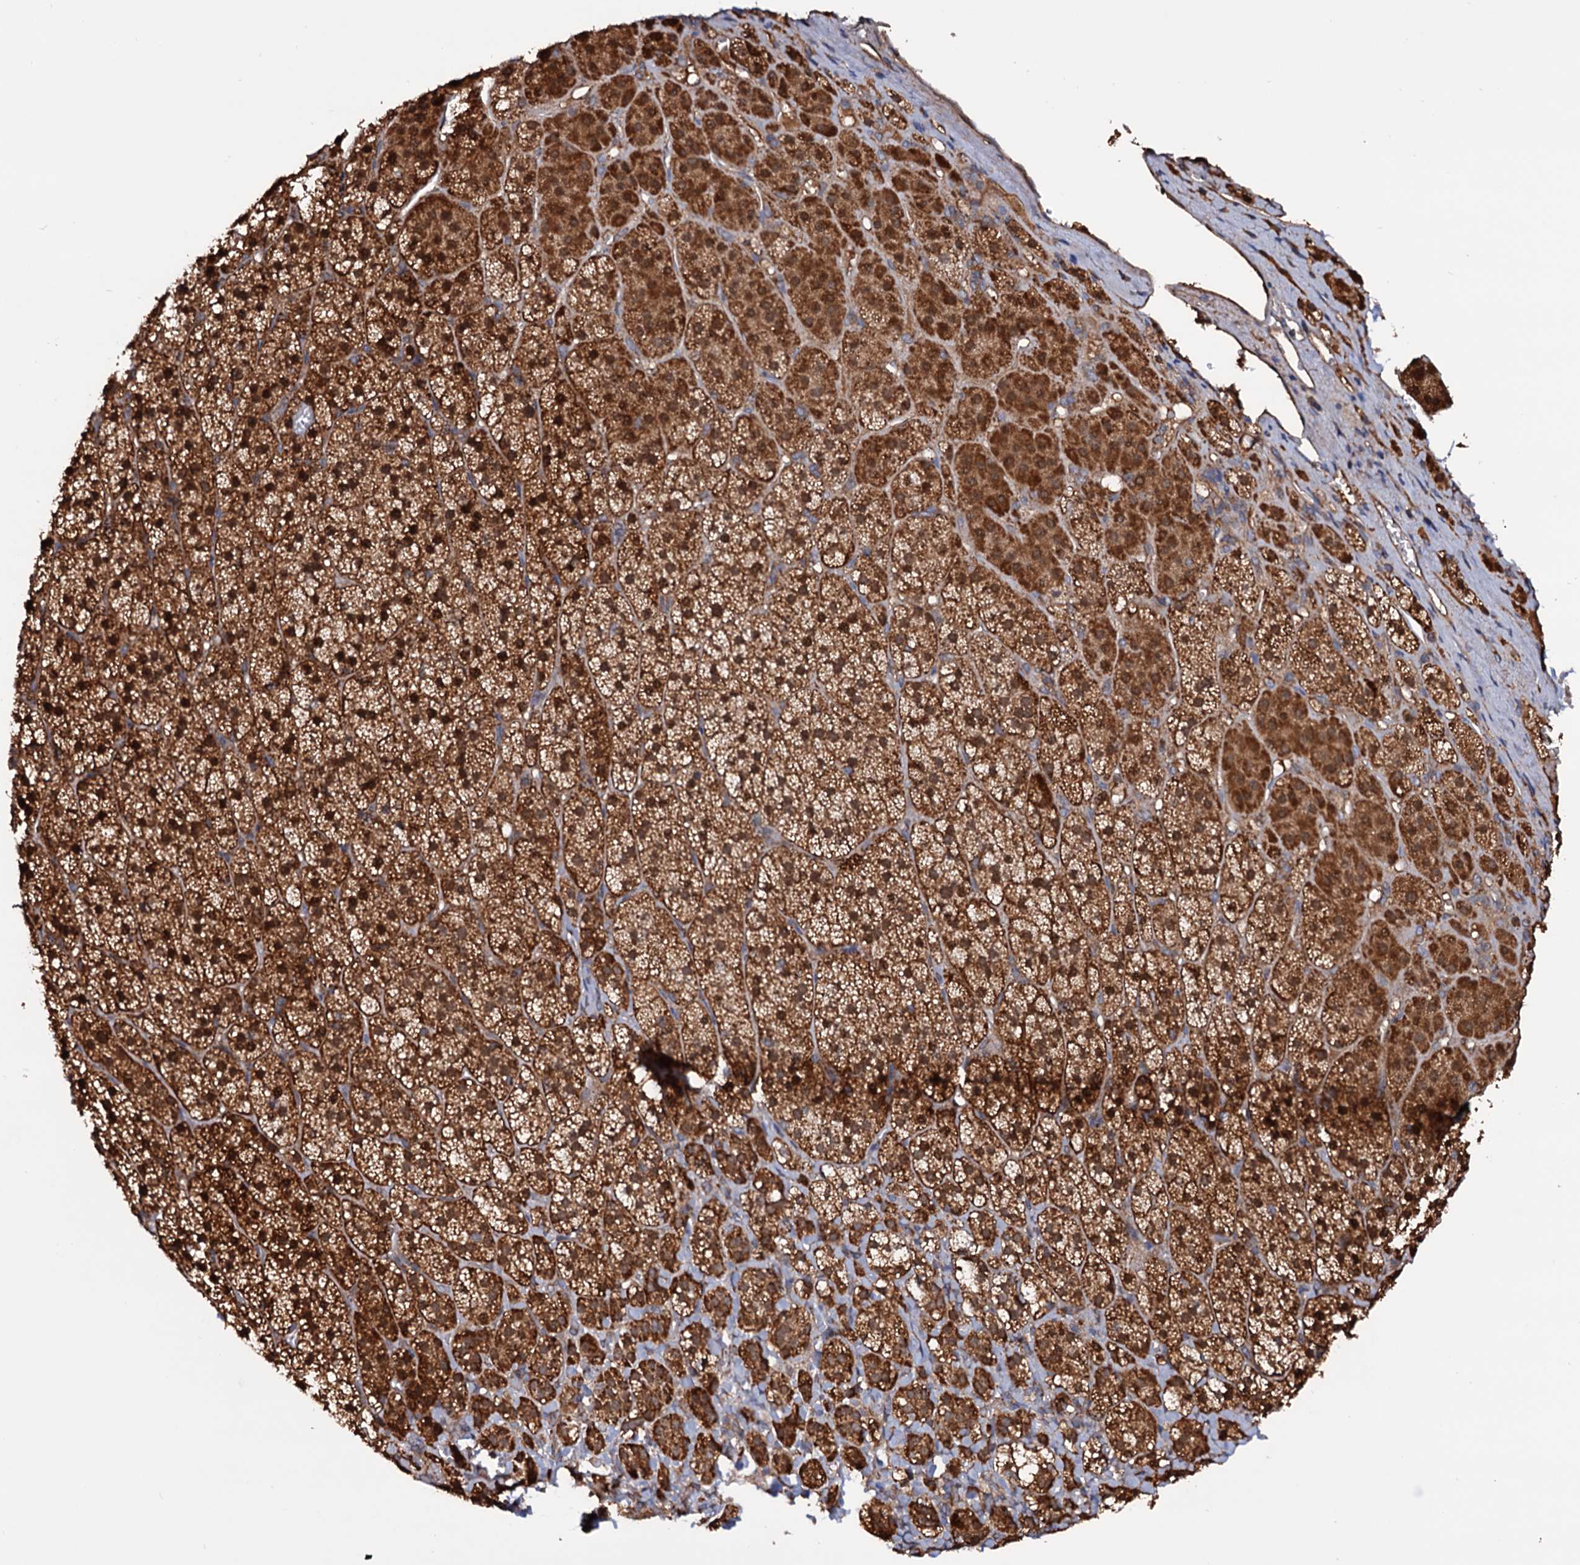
{"staining": {"intensity": "strong", "quantity": ">75%", "location": "cytoplasmic/membranous"}, "tissue": "adrenal gland", "cell_type": "Glandular cells", "image_type": "normal", "snomed": [{"axis": "morphology", "description": "Normal tissue, NOS"}, {"axis": "topography", "description": "Adrenal gland"}], "caption": "Immunohistochemistry (IHC) staining of benign adrenal gland, which demonstrates high levels of strong cytoplasmic/membranous staining in approximately >75% of glandular cells indicating strong cytoplasmic/membranous protein expression. The staining was performed using DAB (3,3'-diaminobenzidine) (brown) for protein detection and nuclei were counterstained in hematoxylin (blue).", "gene": "MRPL42", "patient": {"sex": "female", "age": 44}}